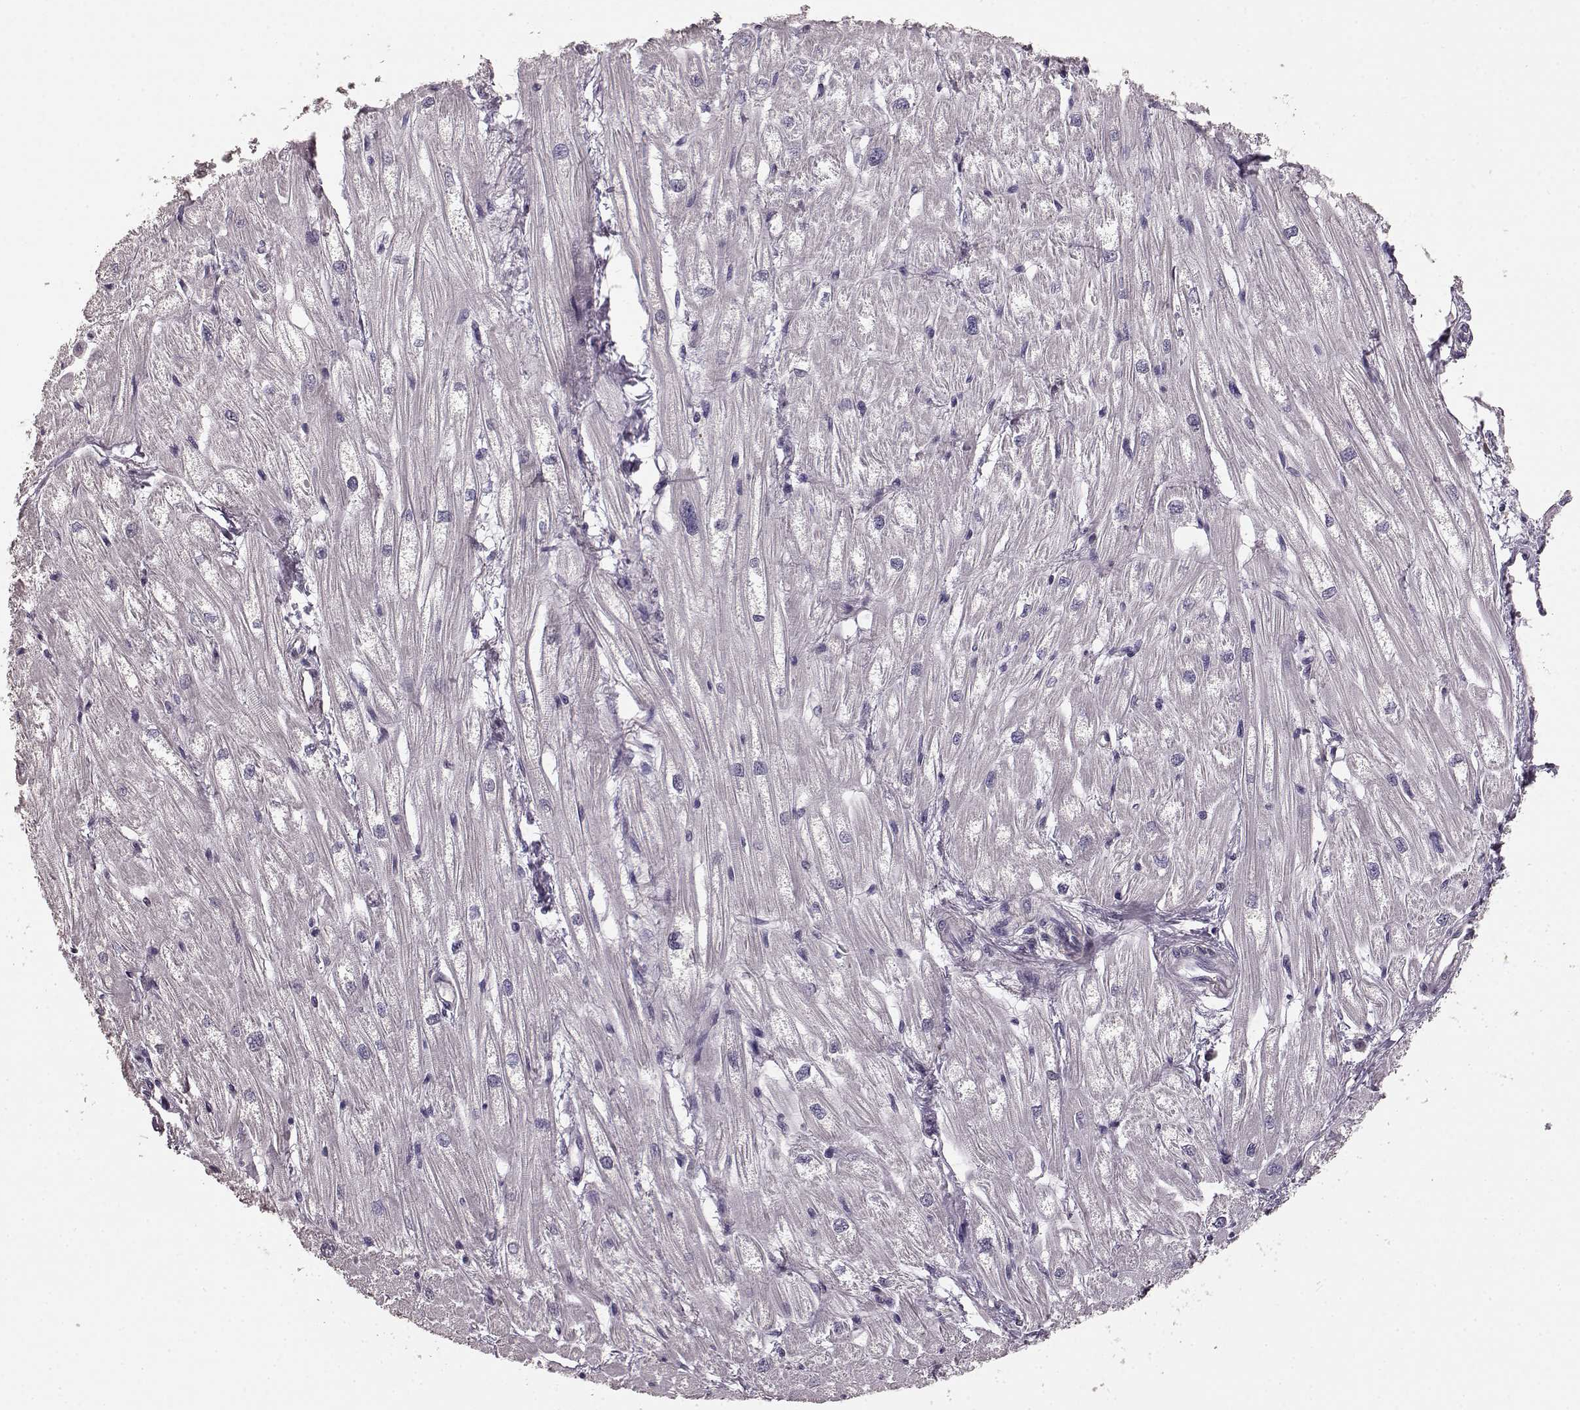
{"staining": {"intensity": "negative", "quantity": "none", "location": "none"}, "tissue": "heart muscle", "cell_type": "Cardiomyocytes", "image_type": "normal", "snomed": [{"axis": "morphology", "description": "Normal tissue, NOS"}, {"axis": "topography", "description": "Heart"}], "caption": "IHC histopathology image of unremarkable heart muscle: human heart muscle stained with DAB exhibits no significant protein expression in cardiomyocytes. The staining is performed using DAB (3,3'-diaminobenzidine) brown chromogen with nuclei counter-stained in using hematoxylin.", "gene": "GABRG3", "patient": {"sex": "male", "age": 61}}